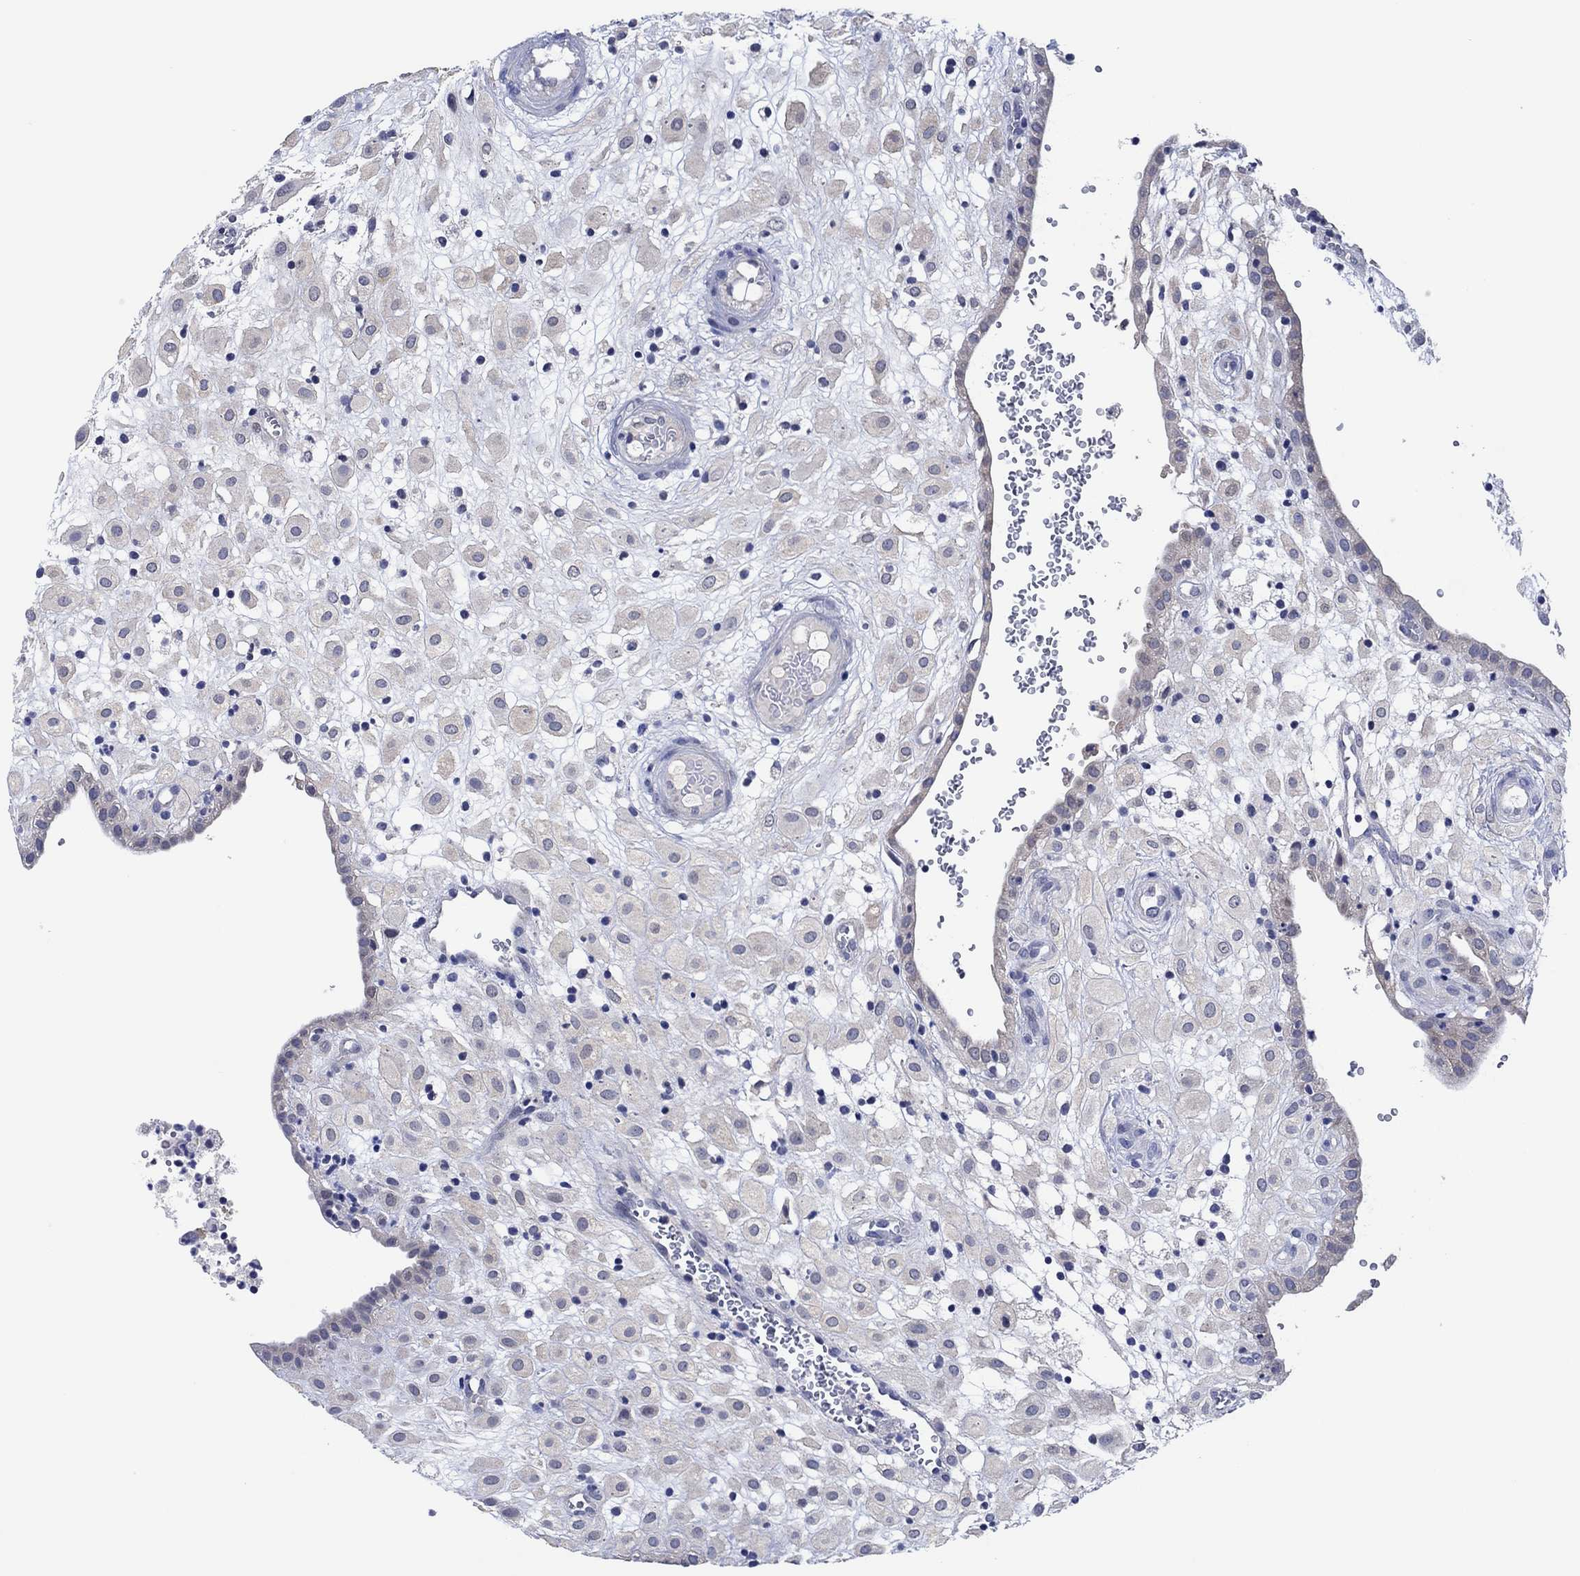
{"staining": {"intensity": "weak", "quantity": "<25%", "location": "cytoplasmic/membranous"}, "tissue": "placenta", "cell_type": "Decidual cells", "image_type": "normal", "snomed": [{"axis": "morphology", "description": "Normal tissue, NOS"}, {"axis": "topography", "description": "Placenta"}], "caption": "Immunohistochemistry photomicrograph of unremarkable placenta: human placenta stained with DAB shows no significant protein expression in decidual cells.", "gene": "PRRT3", "patient": {"sex": "female", "age": 24}}